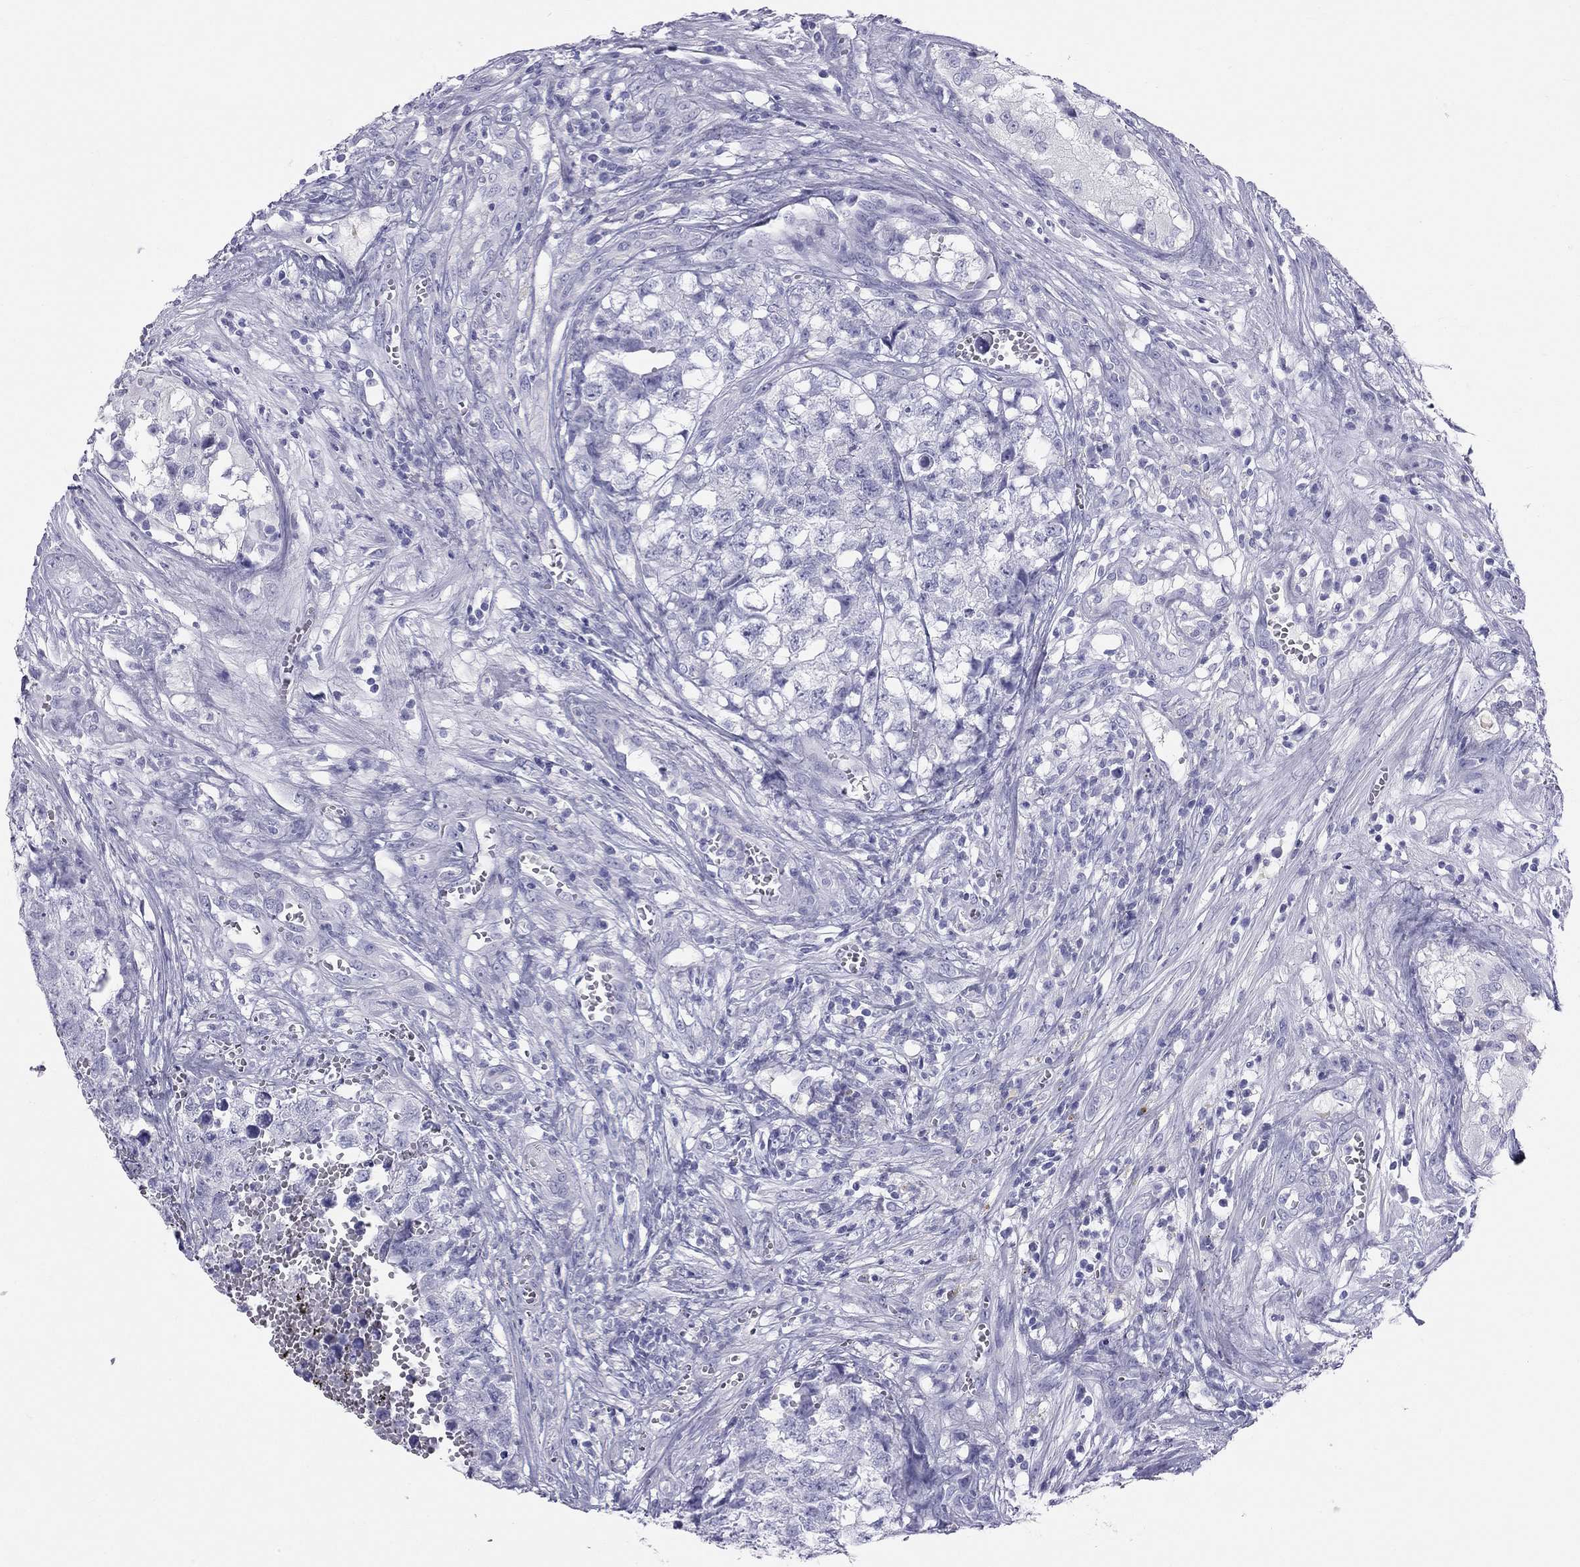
{"staining": {"intensity": "negative", "quantity": "none", "location": "none"}, "tissue": "testis cancer", "cell_type": "Tumor cells", "image_type": "cancer", "snomed": [{"axis": "morphology", "description": "Seminoma, NOS"}, {"axis": "morphology", "description": "Carcinoma, Embryonal, NOS"}, {"axis": "topography", "description": "Testis"}], "caption": "This is a image of IHC staining of testis cancer (embryonal carcinoma), which shows no positivity in tumor cells.", "gene": "TRPM3", "patient": {"sex": "male", "age": 22}}